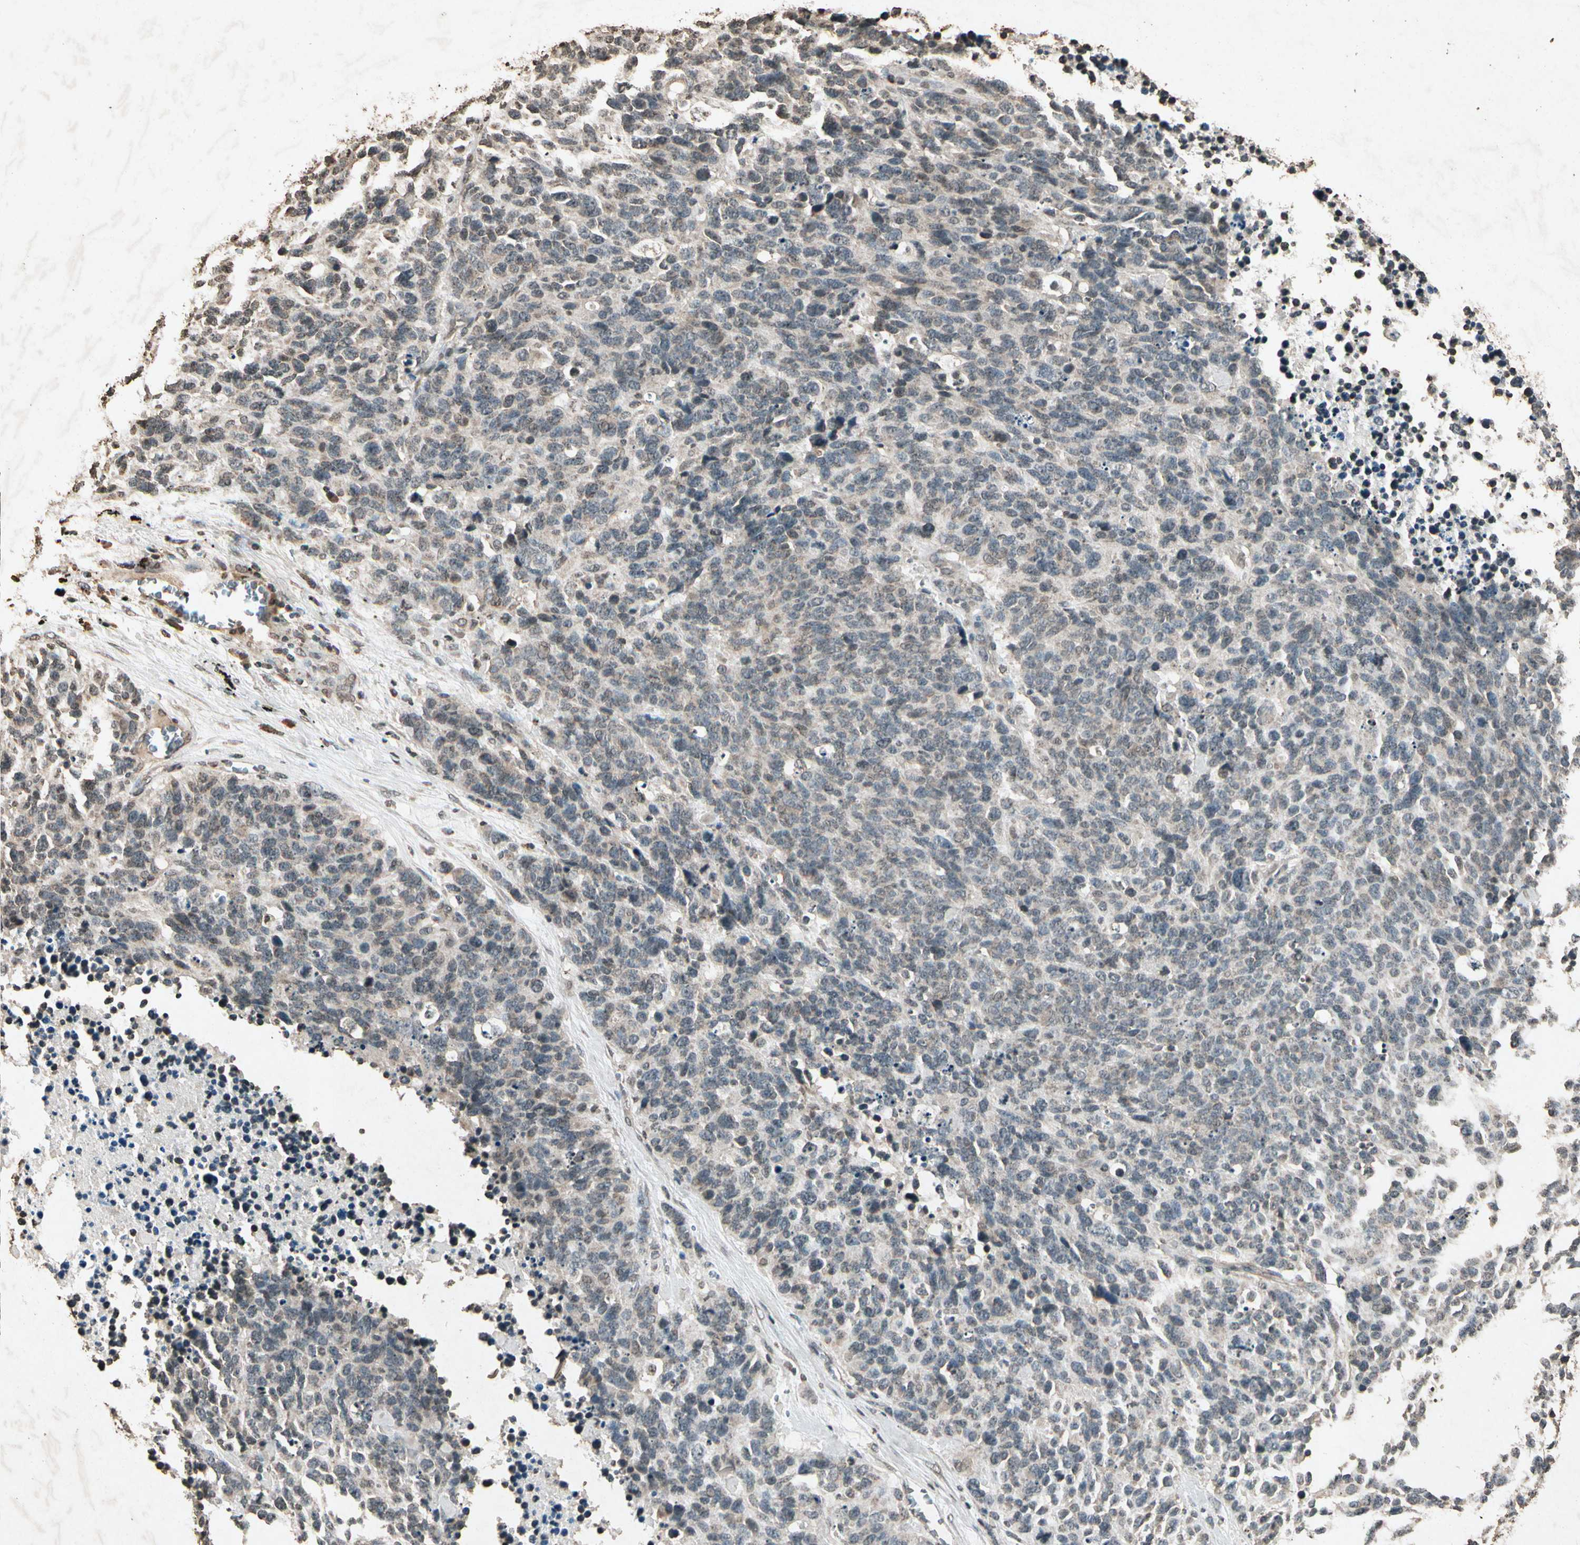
{"staining": {"intensity": "weak", "quantity": "25%-75%", "location": "cytoplasmic/membranous"}, "tissue": "lung cancer", "cell_type": "Tumor cells", "image_type": "cancer", "snomed": [{"axis": "morphology", "description": "Neoplasm, malignant, NOS"}, {"axis": "topography", "description": "Lung"}], "caption": "Protein staining displays weak cytoplasmic/membranous positivity in about 25%-75% of tumor cells in lung neoplasm (malignant). (DAB (3,3'-diaminobenzidine) IHC, brown staining for protein, blue staining for nuclei).", "gene": "GC", "patient": {"sex": "female", "age": 58}}